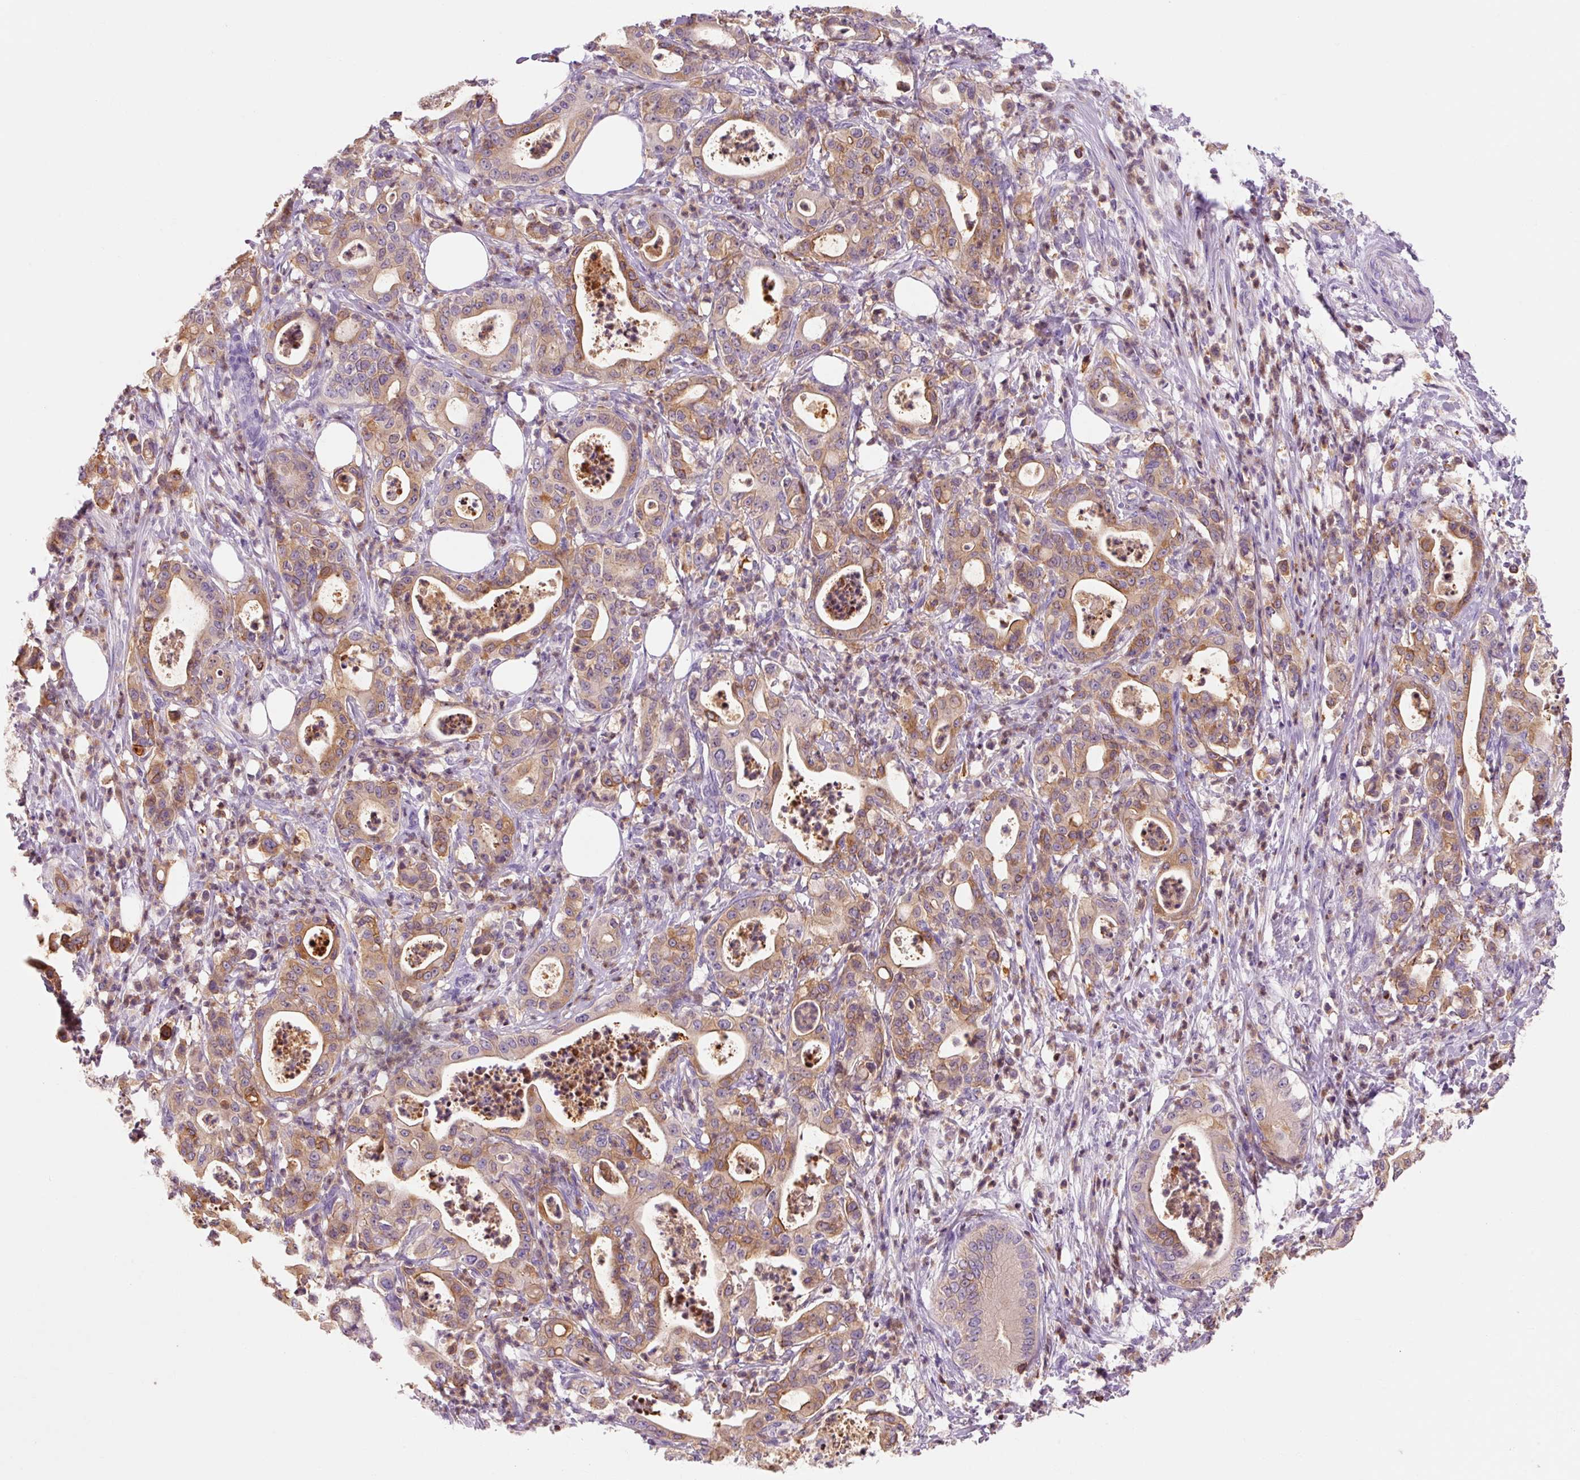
{"staining": {"intensity": "moderate", "quantity": ">75%", "location": "cytoplasmic/membranous"}, "tissue": "pancreatic cancer", "cell_type": "Tumor cells", "image_type": "cancer", "snomed": [{"axis": "morphology", "description": "Adenocarcinoma, NOS"}, {"axis": "topography", "description": "Pancreas"}], "caption": "A high-resolution photomicrograph shows immunohistochemistry (IHC) staining of adenocarcinoma (pancreatic), which demonstrates moderate cytoplasmic/membranous positivity in about >75% of tumor cells. The staining is performed using DAB brown chromogen to label protein expression. The nuclei are counter-stained blue using hematoxylin.", "gene": "OR8K1", "patient": {"sex": "male", "age": 71}}